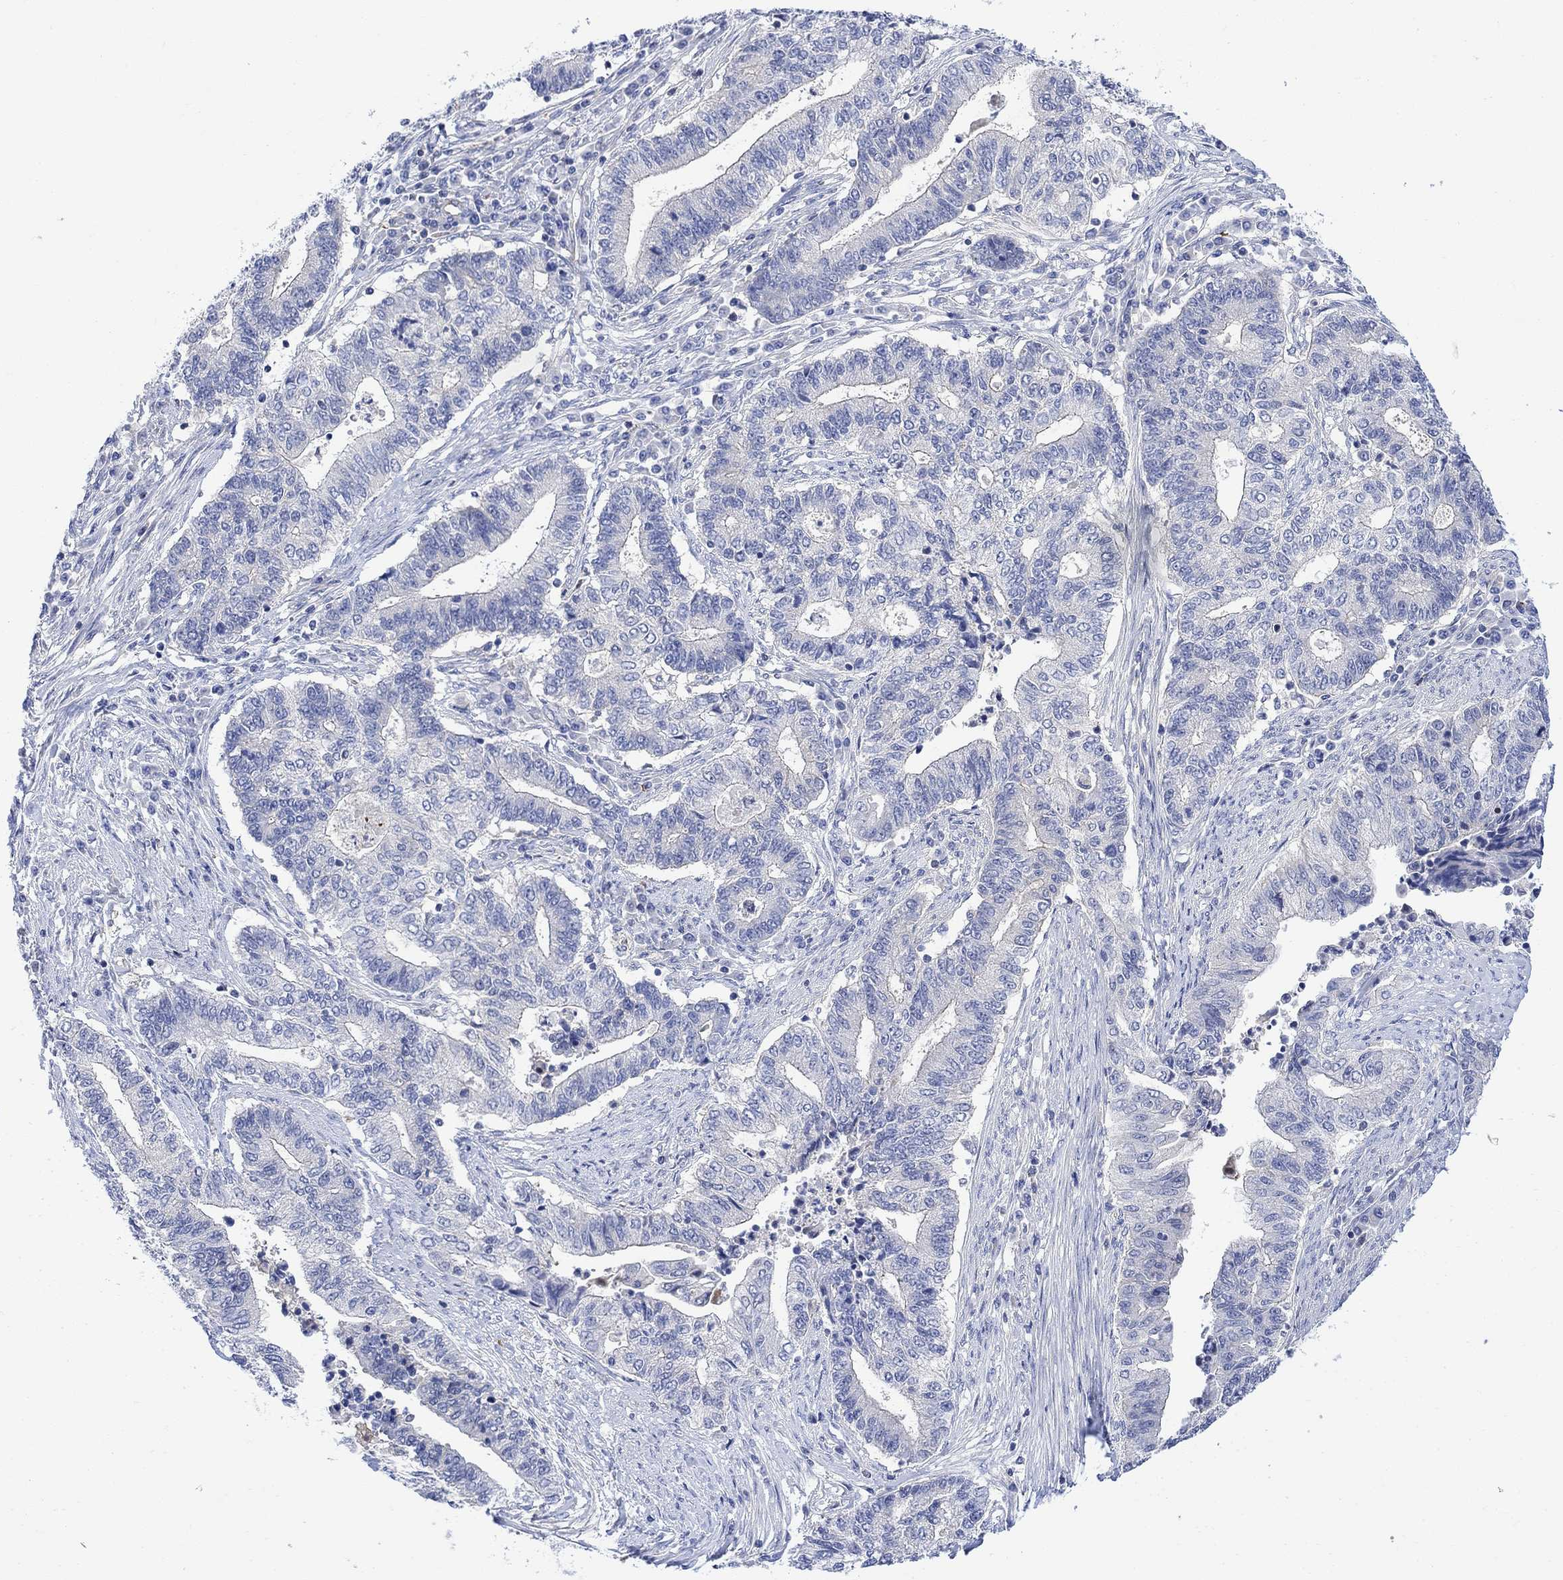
{"staining": {"intensity": "negative", "quantity": "none", "location": "none"}, "tissue": "endometrial cancer", "cell_type": "Tumor cells", "image_type": "cancer", "snomed": [{"axis": "morphology", "description": "Adenocarcinoma, NOS"}, {"axis": "topography", "description": "Uterus"}, {"axis": "topography", "description": "Endometrium"}], "caption": "Micrograph shows no significant protein positivity in tumor cells of endometrial adenocarcinoma.", "gene": "ARSK", "patient": {"sex": "female", "age": 54}}